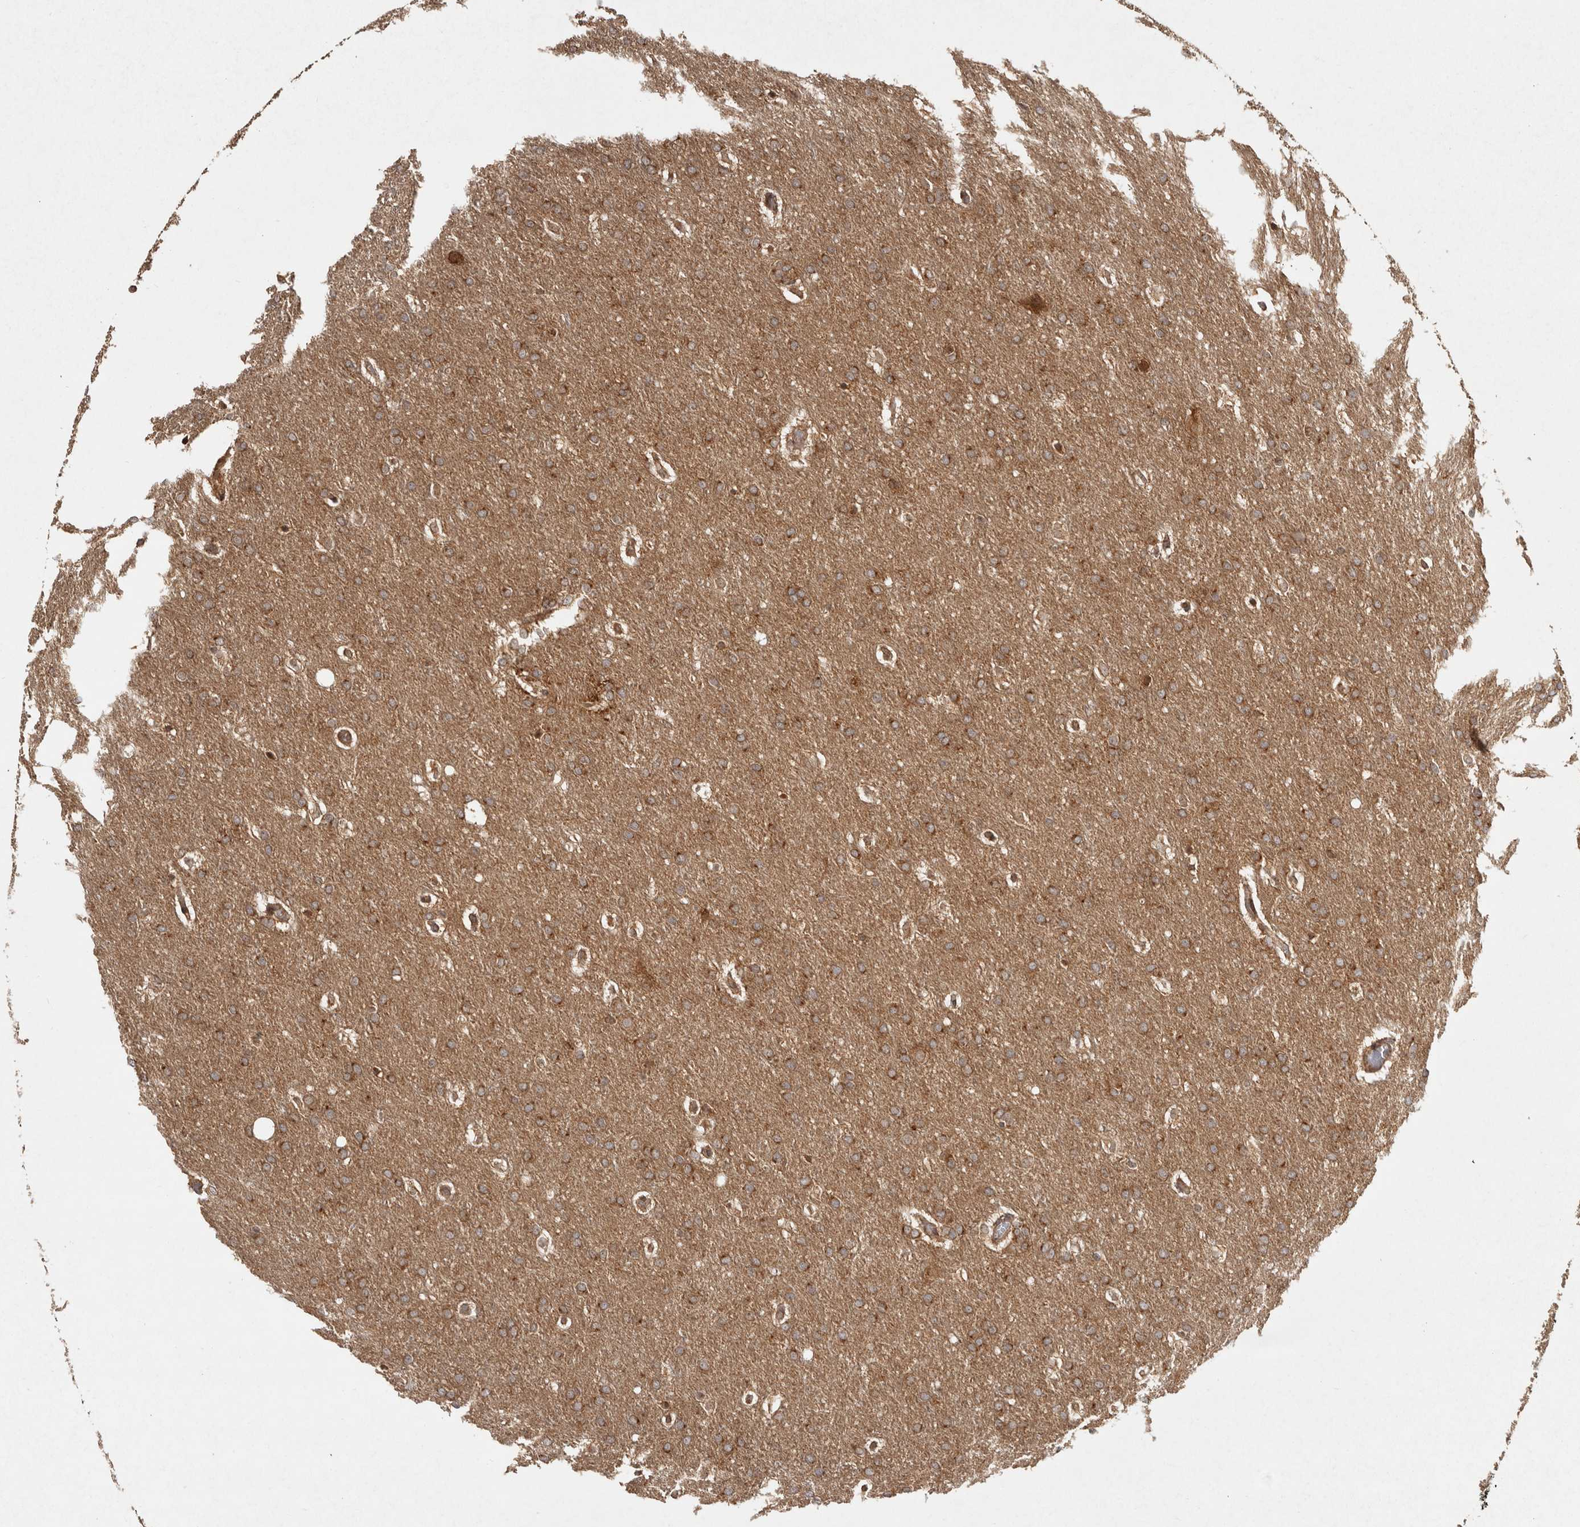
{"staining": {"intensity": "strong", "quantity": ">75%", "location": "cytoplasmic/membranous"}, "tissue": "glioma", "cell_type": "Tumor cells", "image_type": "cancer", "snomed": [{"axis": "morphology", "description": "Glioma, malignant, Low grade"}, {"axis": "topography", "description": "Brain"}], "caption": "Immunohistochemical staining of glioma exhibits strong cytoplasmic/membranous protein positivity in approximately >75% of tumor cells.", "gene": "CAMSAP2", "patient": {"sex": "female", "age": 37}}